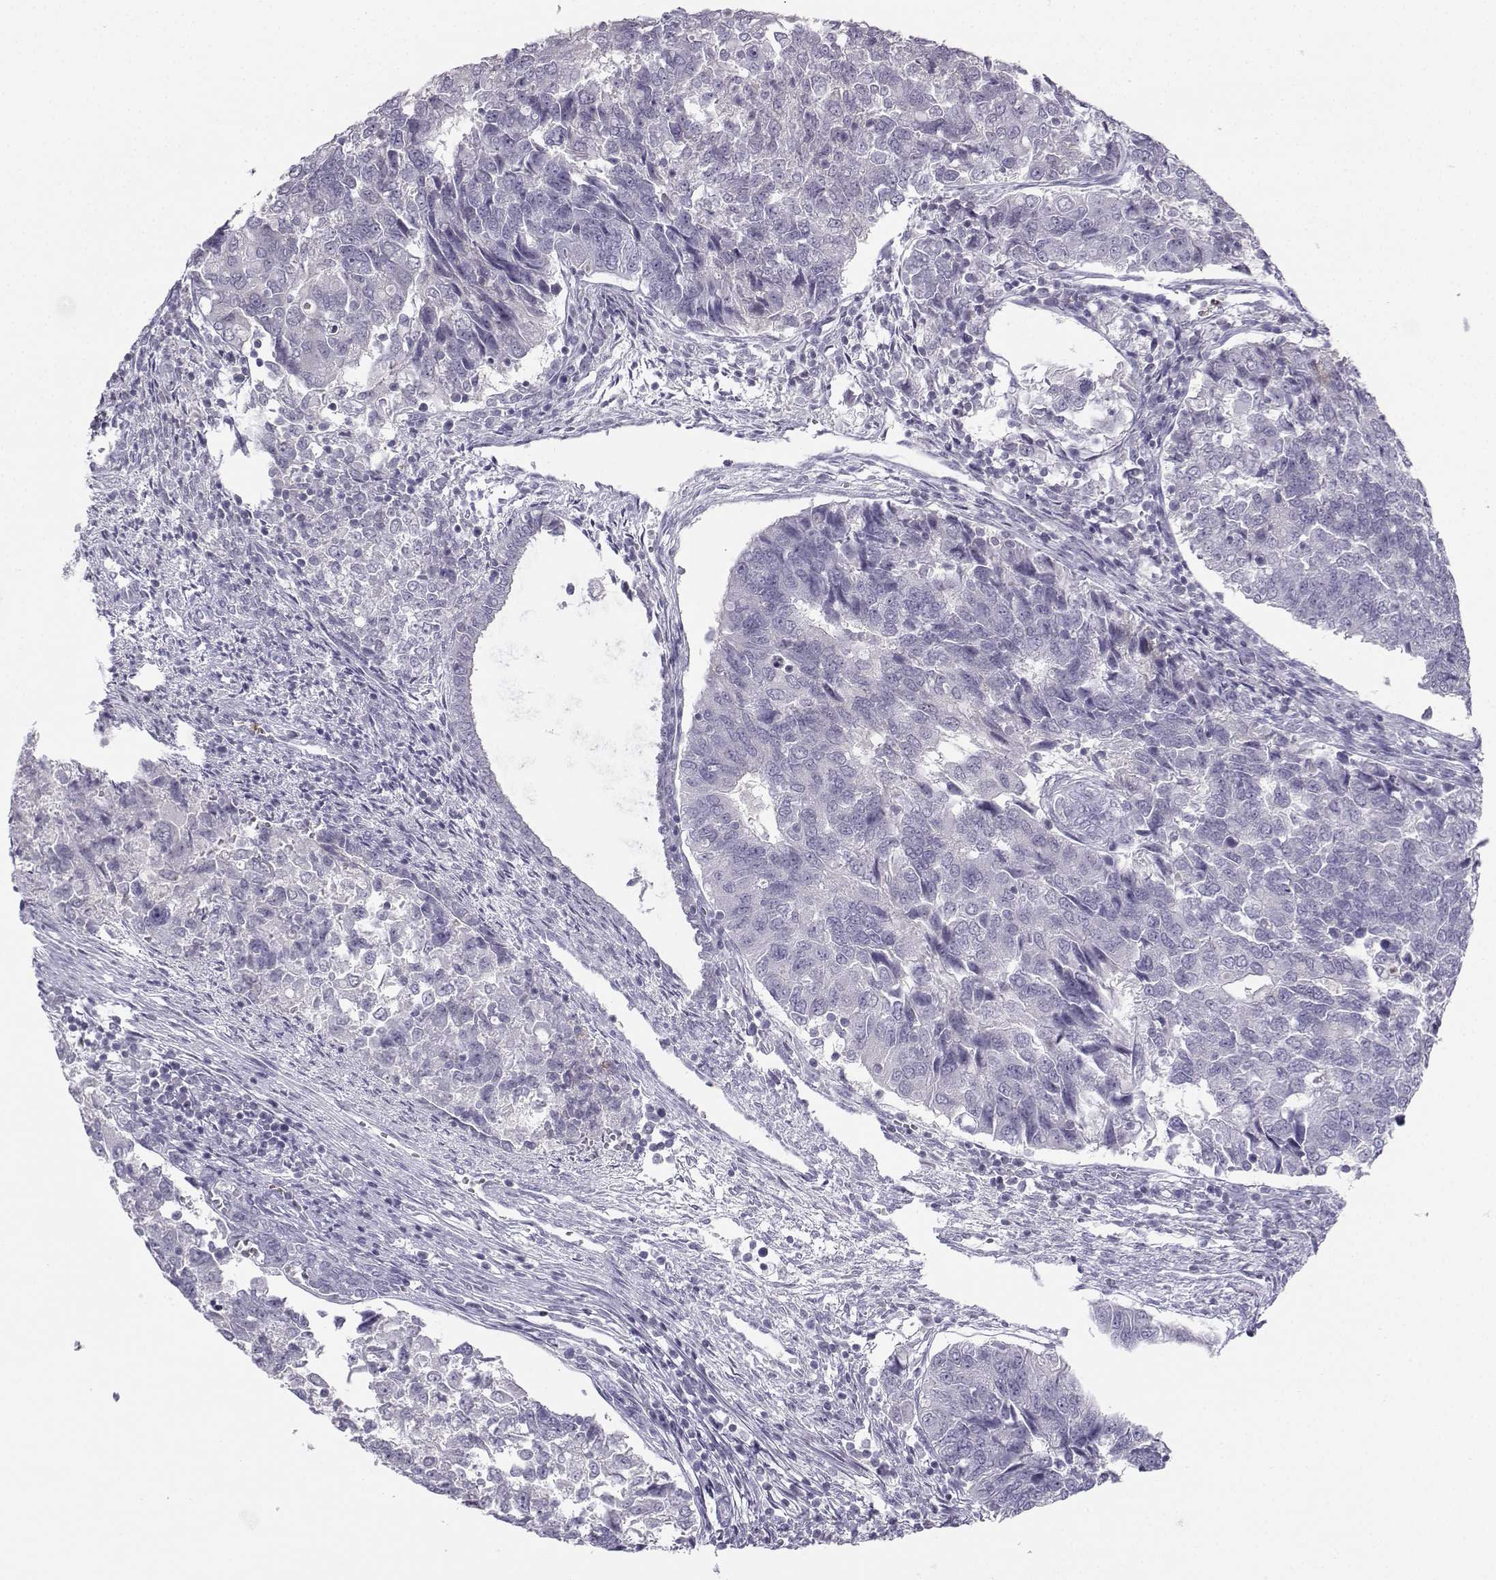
{"staining": {"intensity": "negative", "quantity": "none", "location": "none"}, "tissue": "endometrial cancer", "cell_type": "Tumor cells", "image_type": "cancer", "snomed": [{"axis": "morphology", "description": "Adenocarcinoma, NOS"}, {"axis": "topography", "description": "Endometrium"}], "caption": "IHC of endometrial cancer displays no staining in tumor cells.", "gene": "LHX1", "patient": {"sex": "female", "age": 43}}